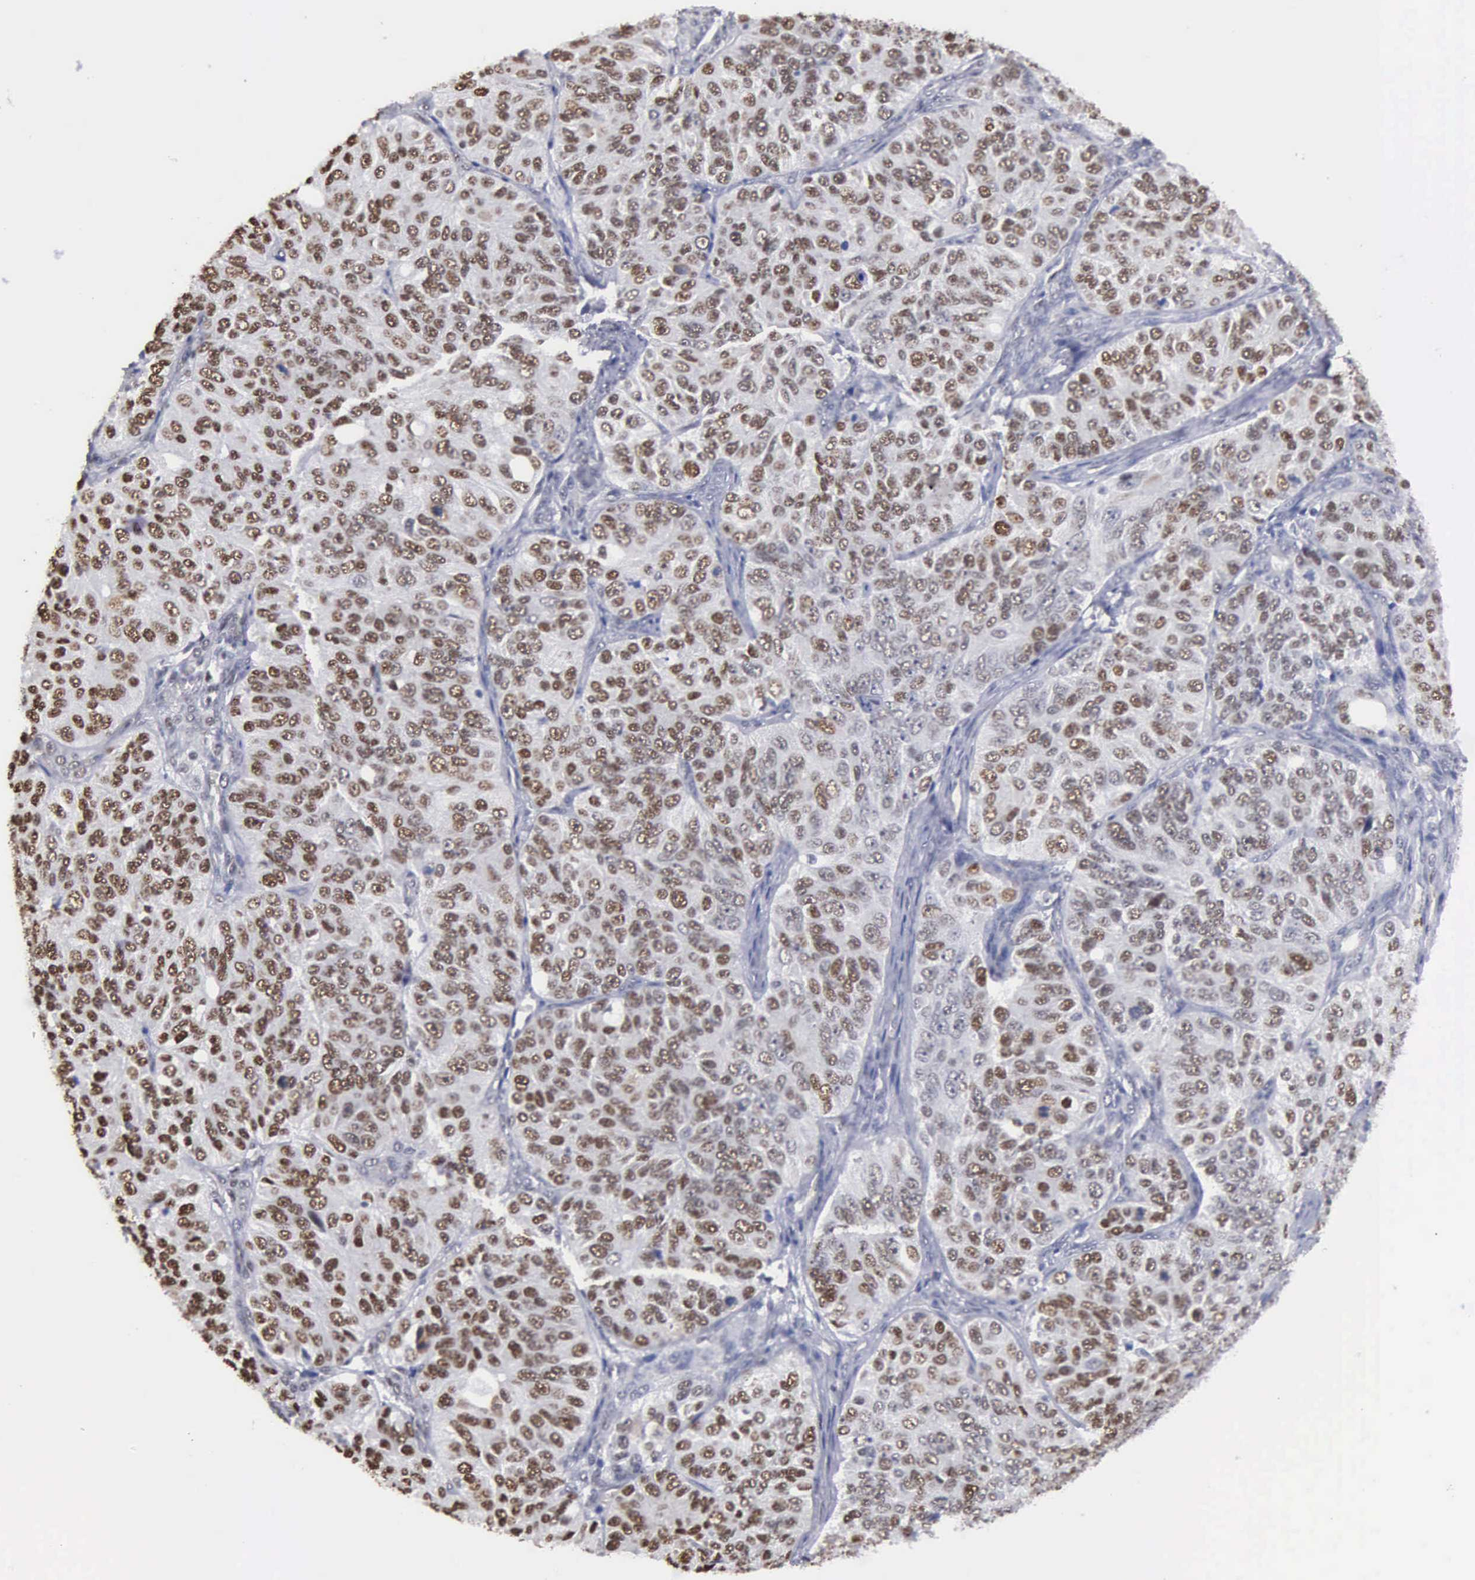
{"staining": {"intensity": "strong", "quantity": ">75%", "location": "nuclear"}, "tissue": "ovarian cancer", "cell_type": "Tumor cells", "image_type": "cancer", "snomed": [{"axis": "morphology", "description": "Carcinoma, endometroid"}, {"axis": "topography", "description": "Ovary"}], "caption": "Human ovarian endometroid carcinoma stained with a brown dye reveals strong nuclear positive positivity in about >75% of tumor cells.", "gene": "CCNG1", "patient": {"sex": "female", "age": 51}}